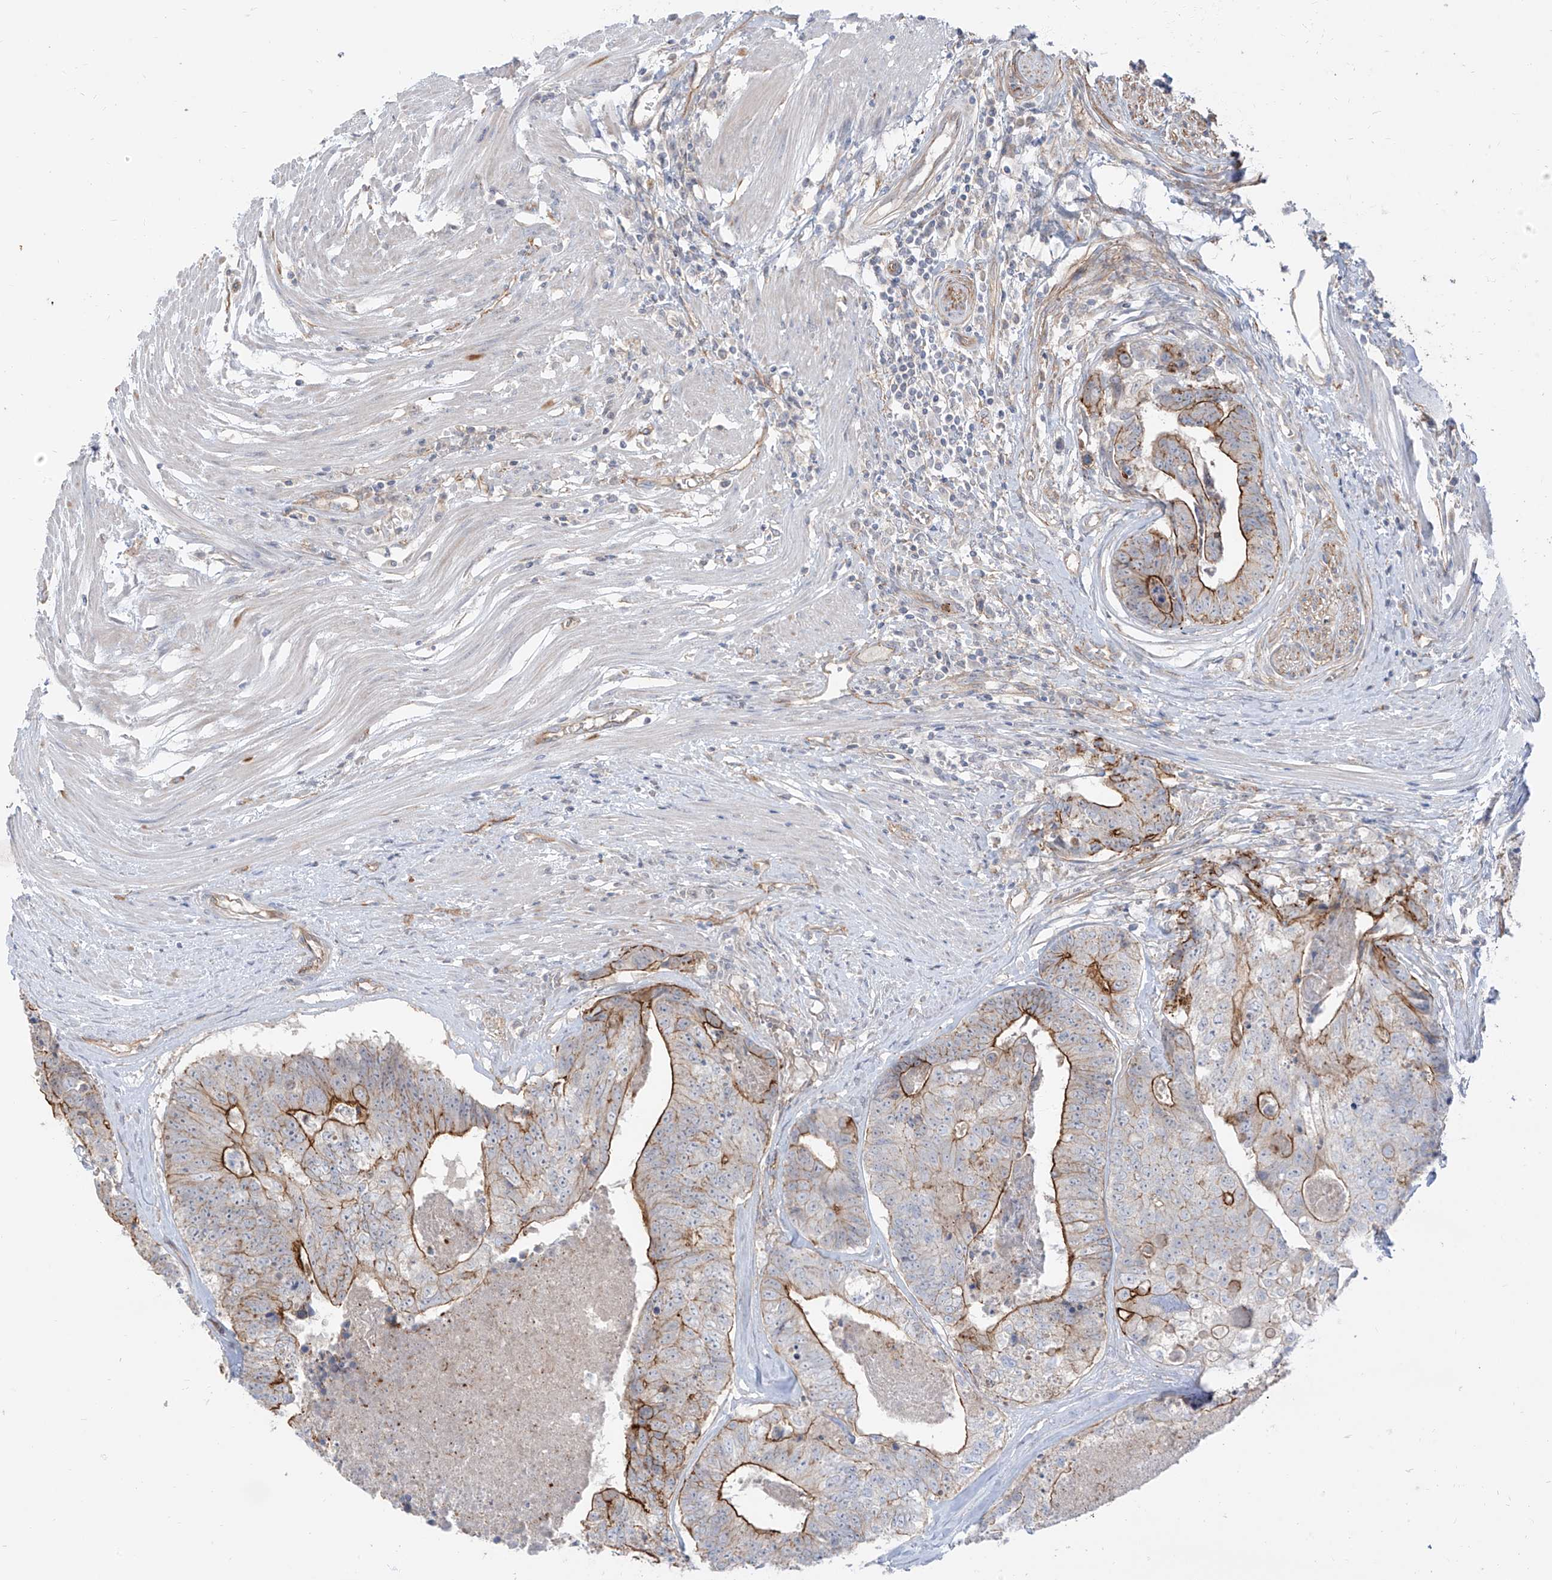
{"staining": {"intensity": "moderate", "quantity": "25%-75%", "location": "cytoplasmic/membranous"}, "tissue": "colorectal cancer", "cell_type": "Tumor cells", "image_type": "cancer", "snomed": [{"axis": "morphology", "description": "Adenocarcinoma, NOS"}, {"axis": "topography", "description": "Colon"}], "caption": "Protein expression analysis of colorectal cancer (adenocarcinoma) exhibits moderate cytoplasmic/membranous positivity in approximately 25%-75% of tumor cells.", "gene": "EPHX4", "patient": {"sex": "female", "age": 67}}